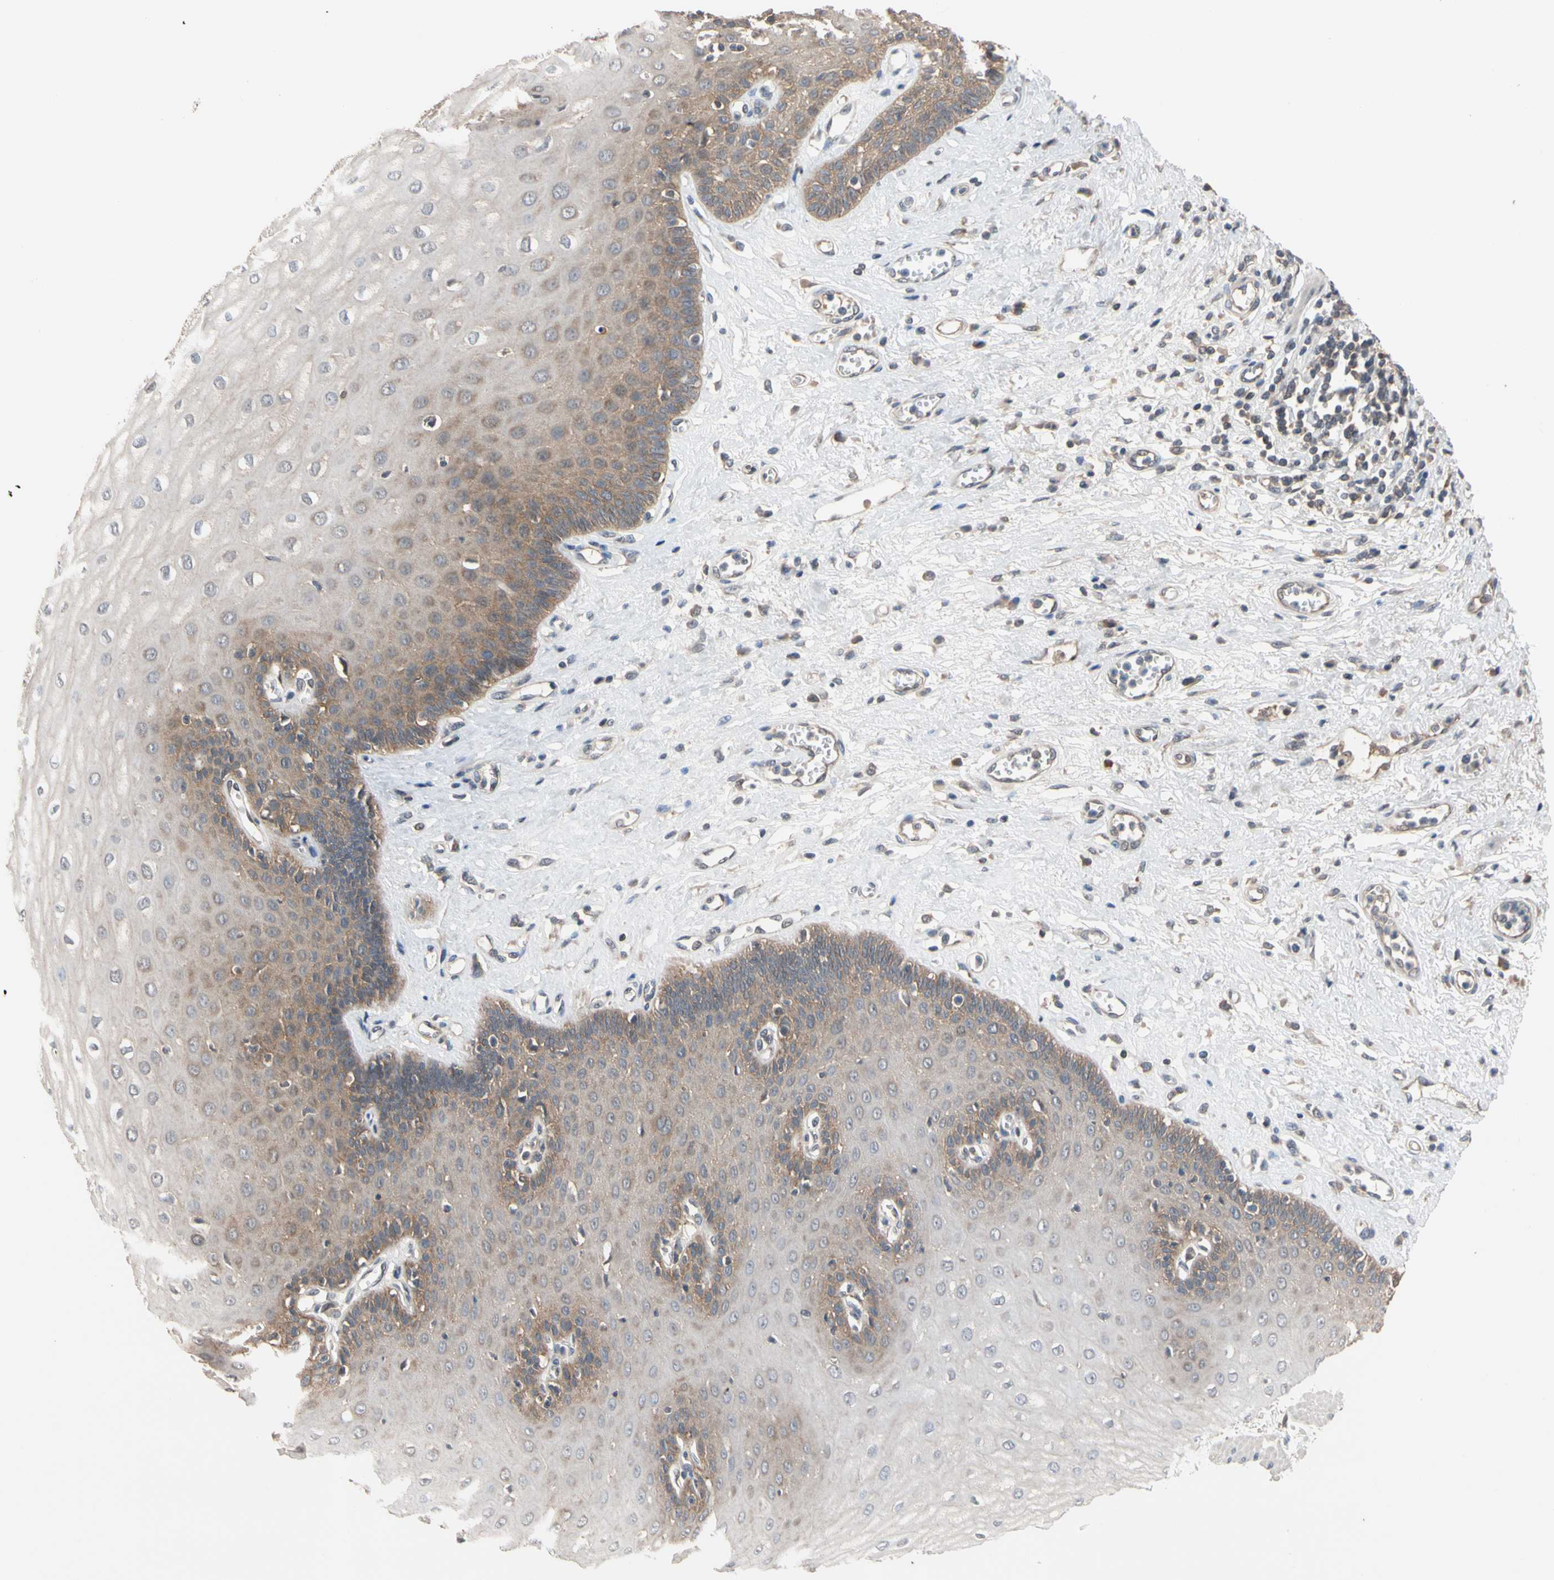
{"staining": {"intensity": "moderate", "quantity": "25%-75%", "location": "cytoplasmic/membranous"}, "tissue": "esophagus", "cell_type": "Squamous epithelial cells", "image_type": "normal", "snomed": [{"axis": "morphology", "description": "Normal tissue, NOS"}, {"axis": "morphology", "description": "Squamous cell carcinoma, NOS"}, {"axis": "topography", "description": "Esophagus"}], "caption": "Protein expression analysis of unremarkable esophagus shows moderate cytoplasmic/membranous staining in approximately 25%-75% of squamous epithelial cells.", "gene": "DPP8", "patient": {"sex": "male", "age": 65}}